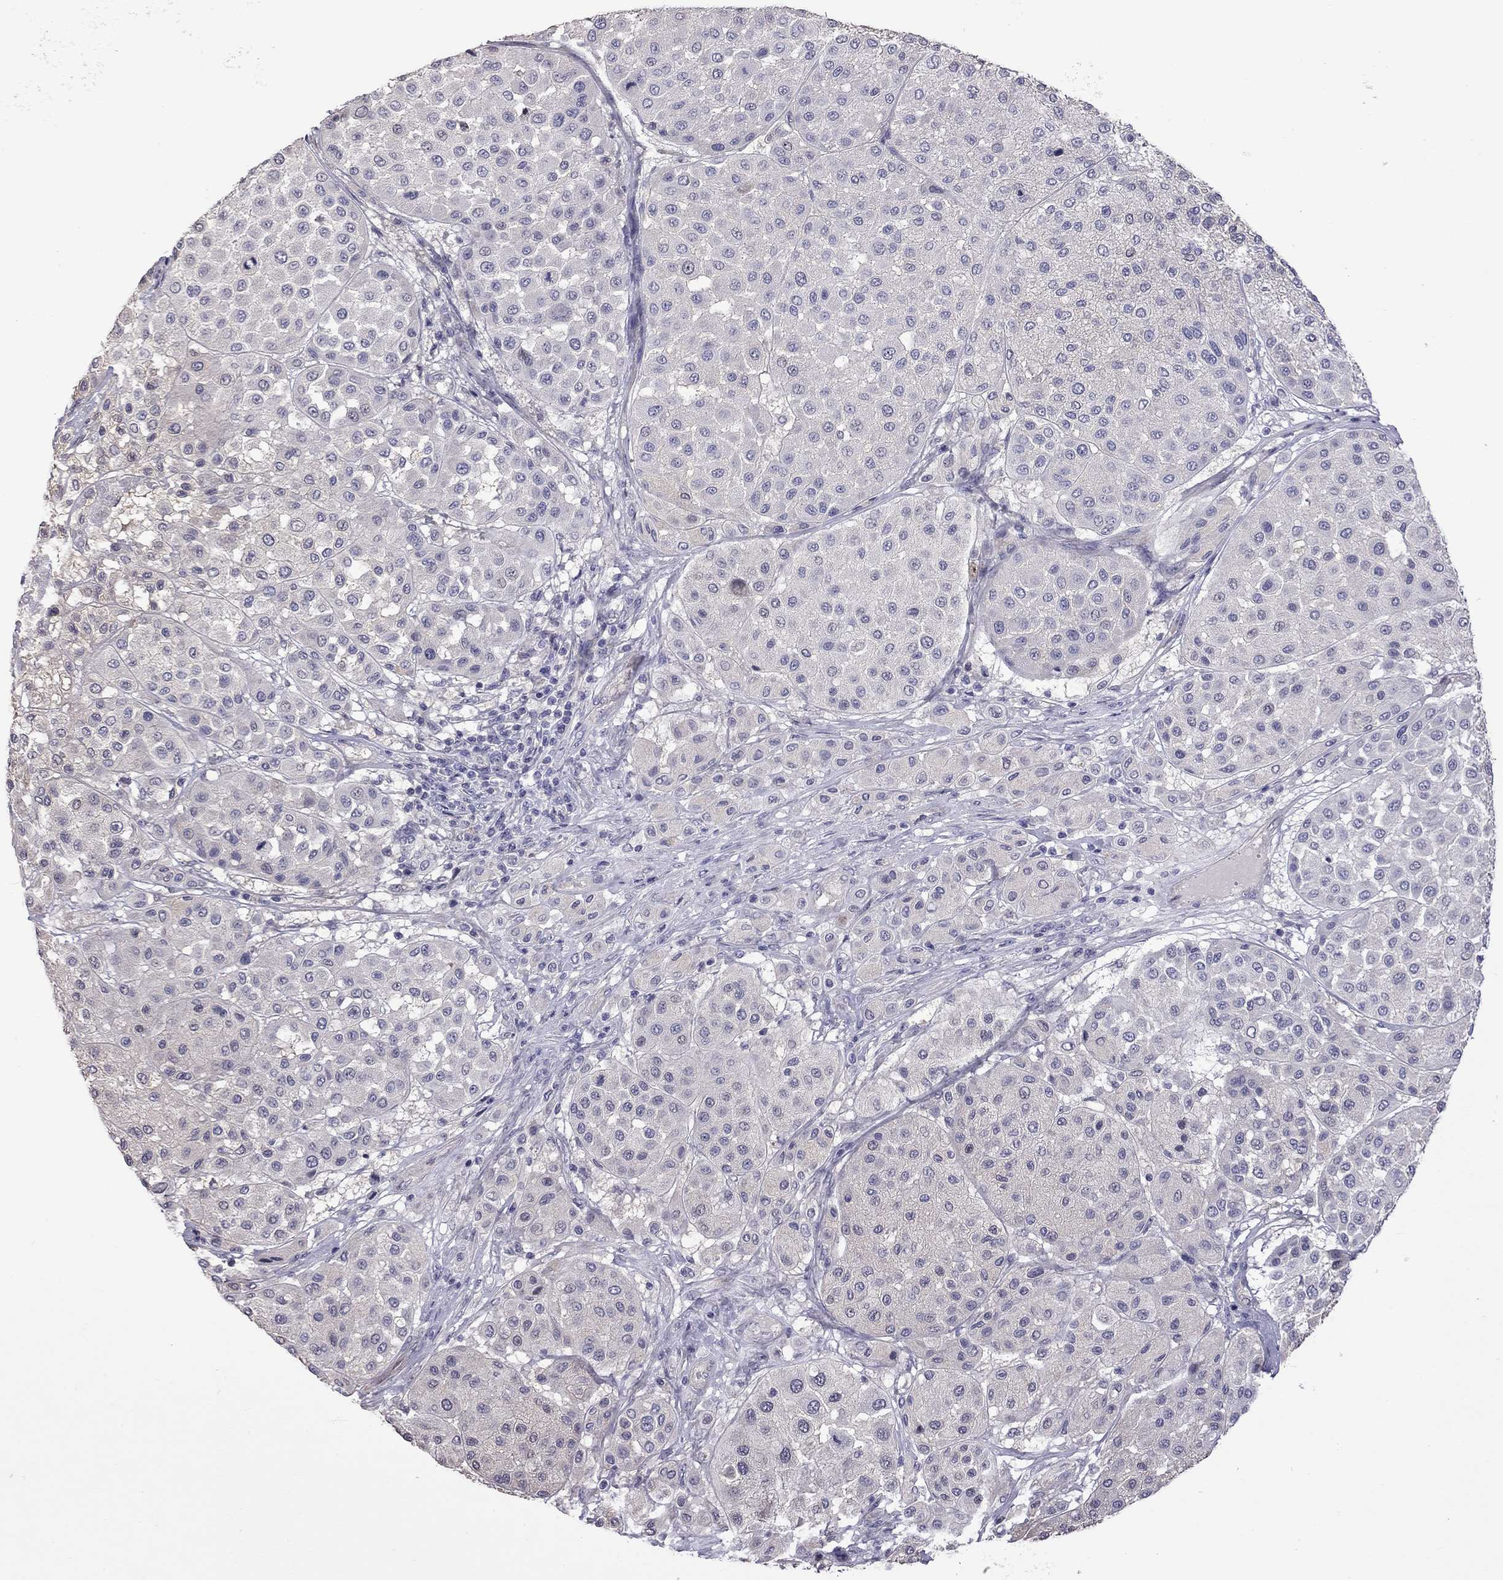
{"staining": {"intensity": "negative", "quantity": "none", "location": "none"}, "tissue": "melanoma", "cell_type": "Tumor cells", "image_type": "cancer", "snomed": [{"axis": "morphology", "description": "Malignant melanoma, Metastatic site"}, {"axis": "topography", "description": "Smooth muscle"}], "caption": "Immunohistochemistry (IHC) photomicrograph of human melanoma stained for a protein (brown), which exhibits no staining in tumor cells.", "gene": "FEZ1", "patient": {"sex": "male", "age": 41}}